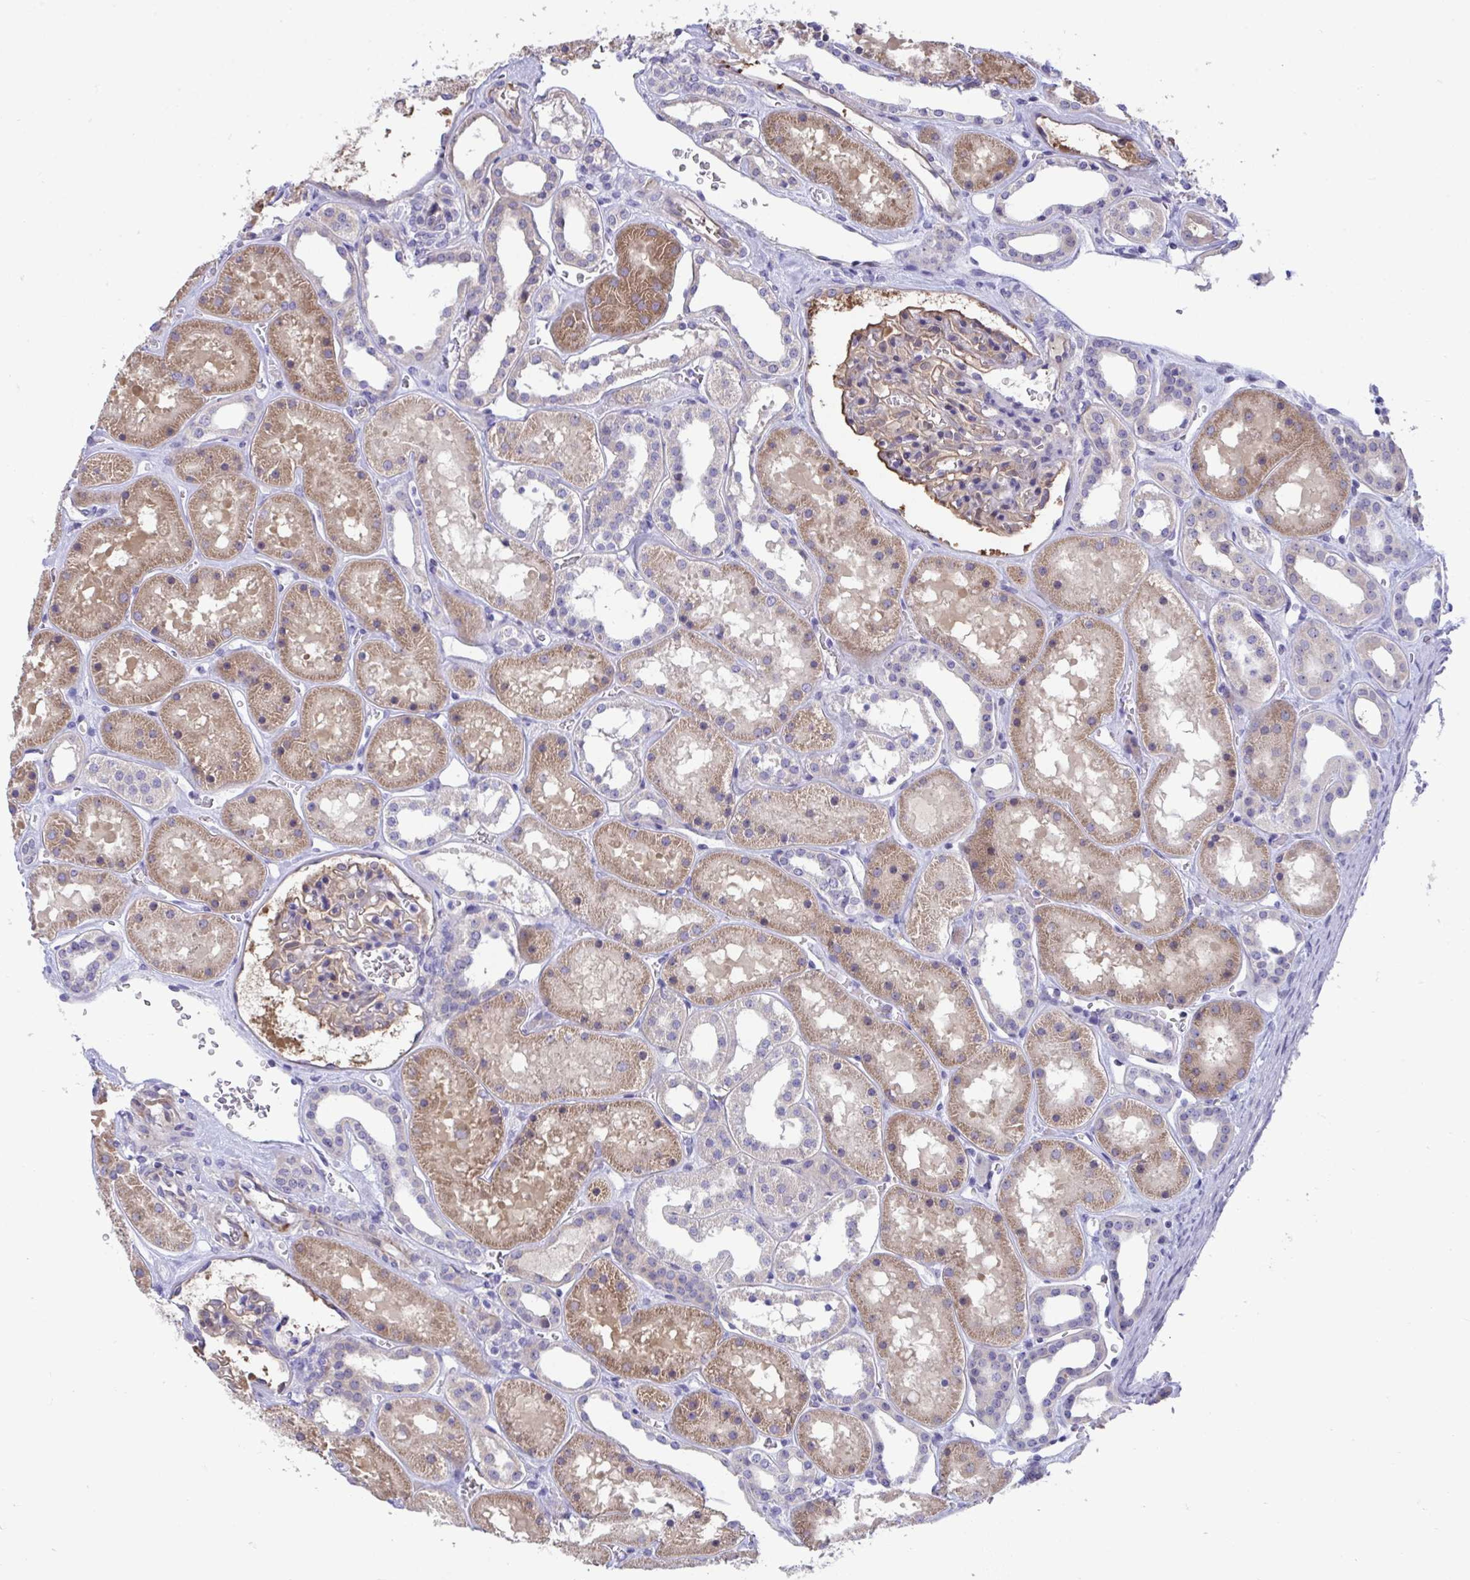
{"staining": {"intensity": "weak", "quantity": "25%-75%", "location": "cytoplasmic/membranous"}, "tissue": "kidney", "cell_type": "Cells in glomeruli", "image_type": "normal", "snomed": [{"axis": "morphology", "description": "Normal tissue, NOS"}, {"axis": "topography", "description": "Kidney"}], "caption": "Immunohistochemical staining of normal human kidney exhibits low levels of weak cytoplasmic/membranous staining in approximately 25%-75% of cells in glomeruli. (DAB IHC with brightfield microscopy, high magnification).", "gene": "CENPQ", "patient": {"sex": "female", "age": 41}}